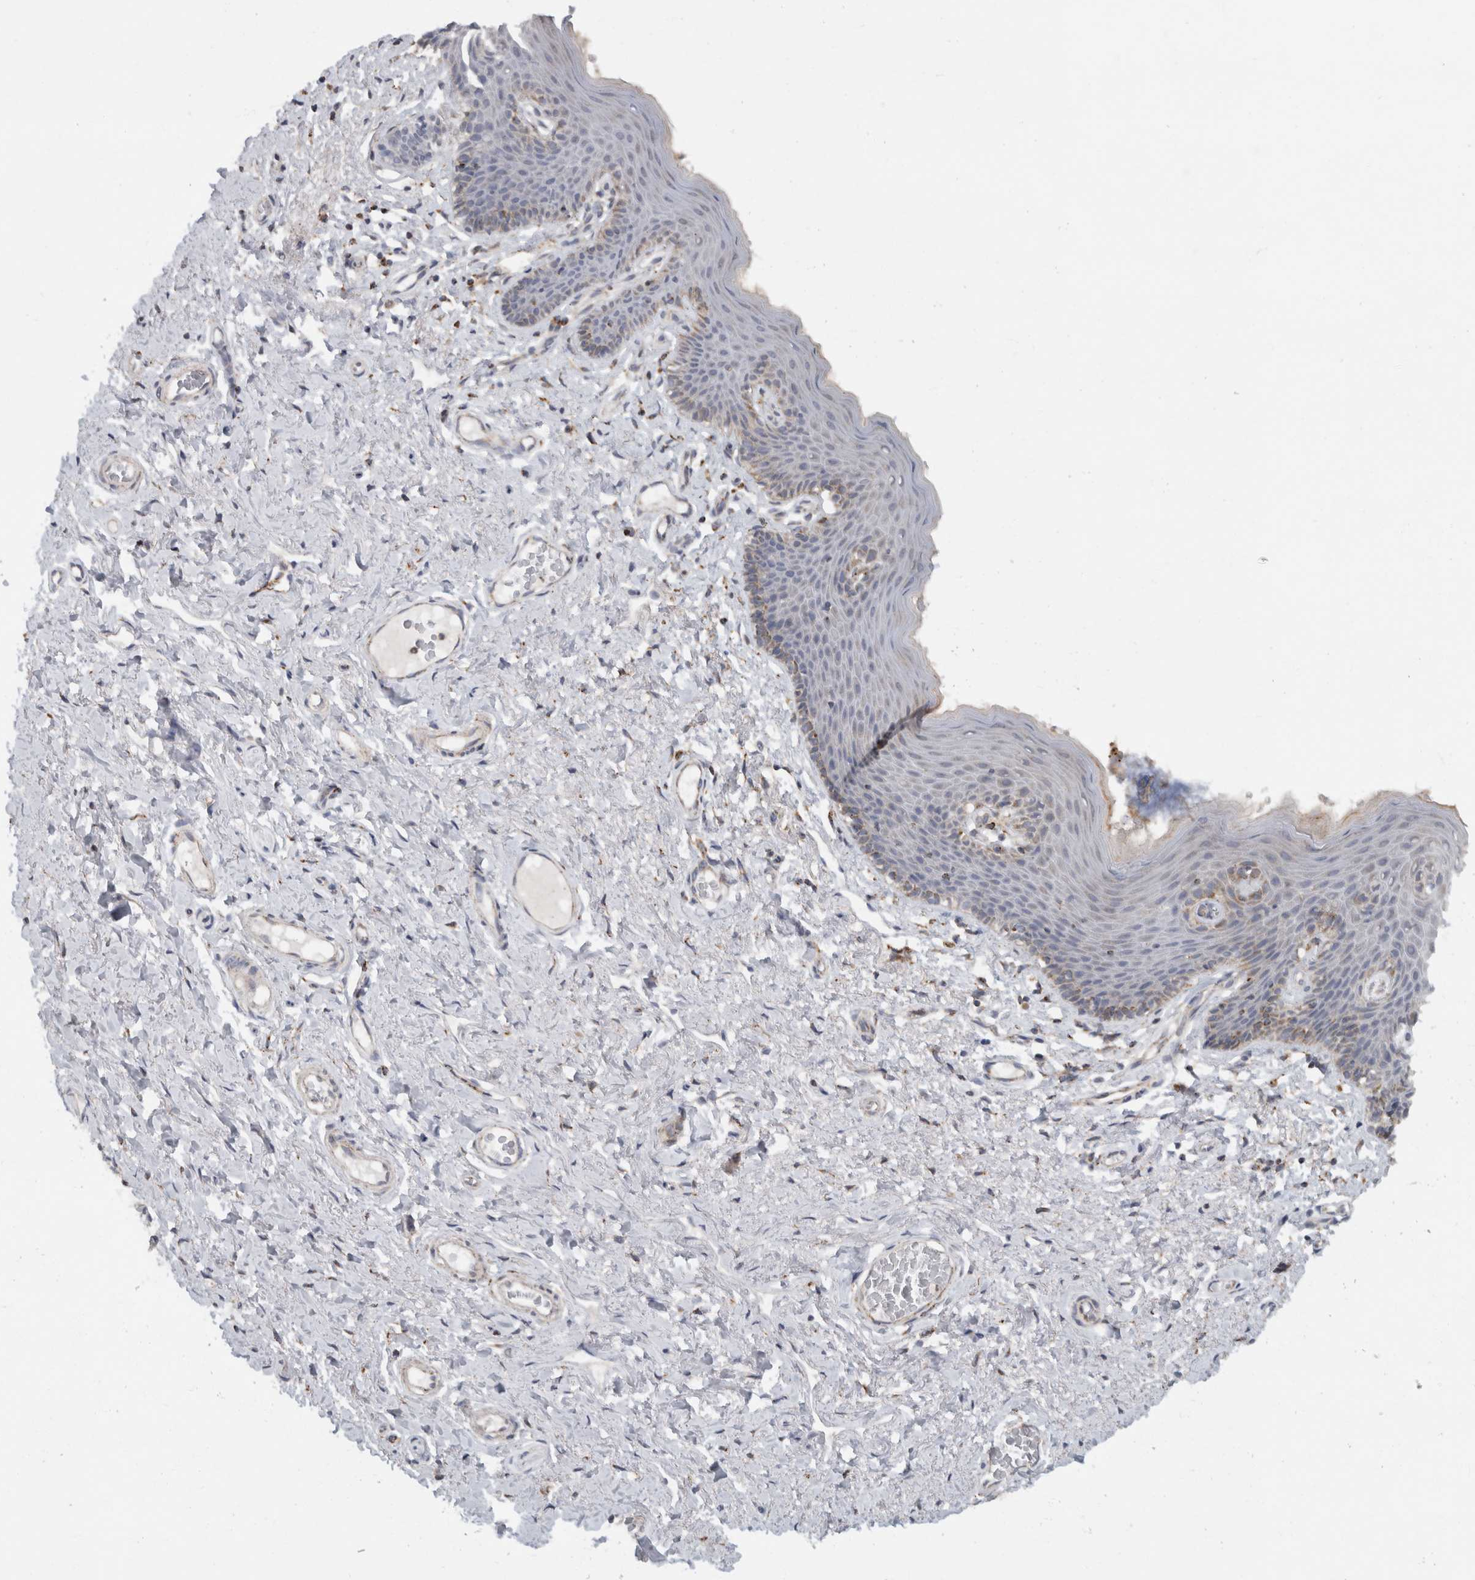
{"staining": {"intensity": "moderate", "quantity": "<25%", "location": "cytoplasmic/membranous"}, "tissue": "skin", "cell_type": "Epidermal cells", "image_type": "normal", "snomed": [{"axis": "morphology", "description": "Normal tissue, NOS"}, {"axis": "topography", "description": "Vulva"}], "caption": "Skin stained with immunohistochemistry displays moderate cytoplasmic/membranous expression in approximately <25% of epidermal cells. The staining is performed using DAB (3,3'-diaminobenzidine) brown chromogen to label protein expression. The nuclei are counter-stained blue using hematoxylin.", "gene": "RAB18", "patient": {"sex": "female", "age": 66}}